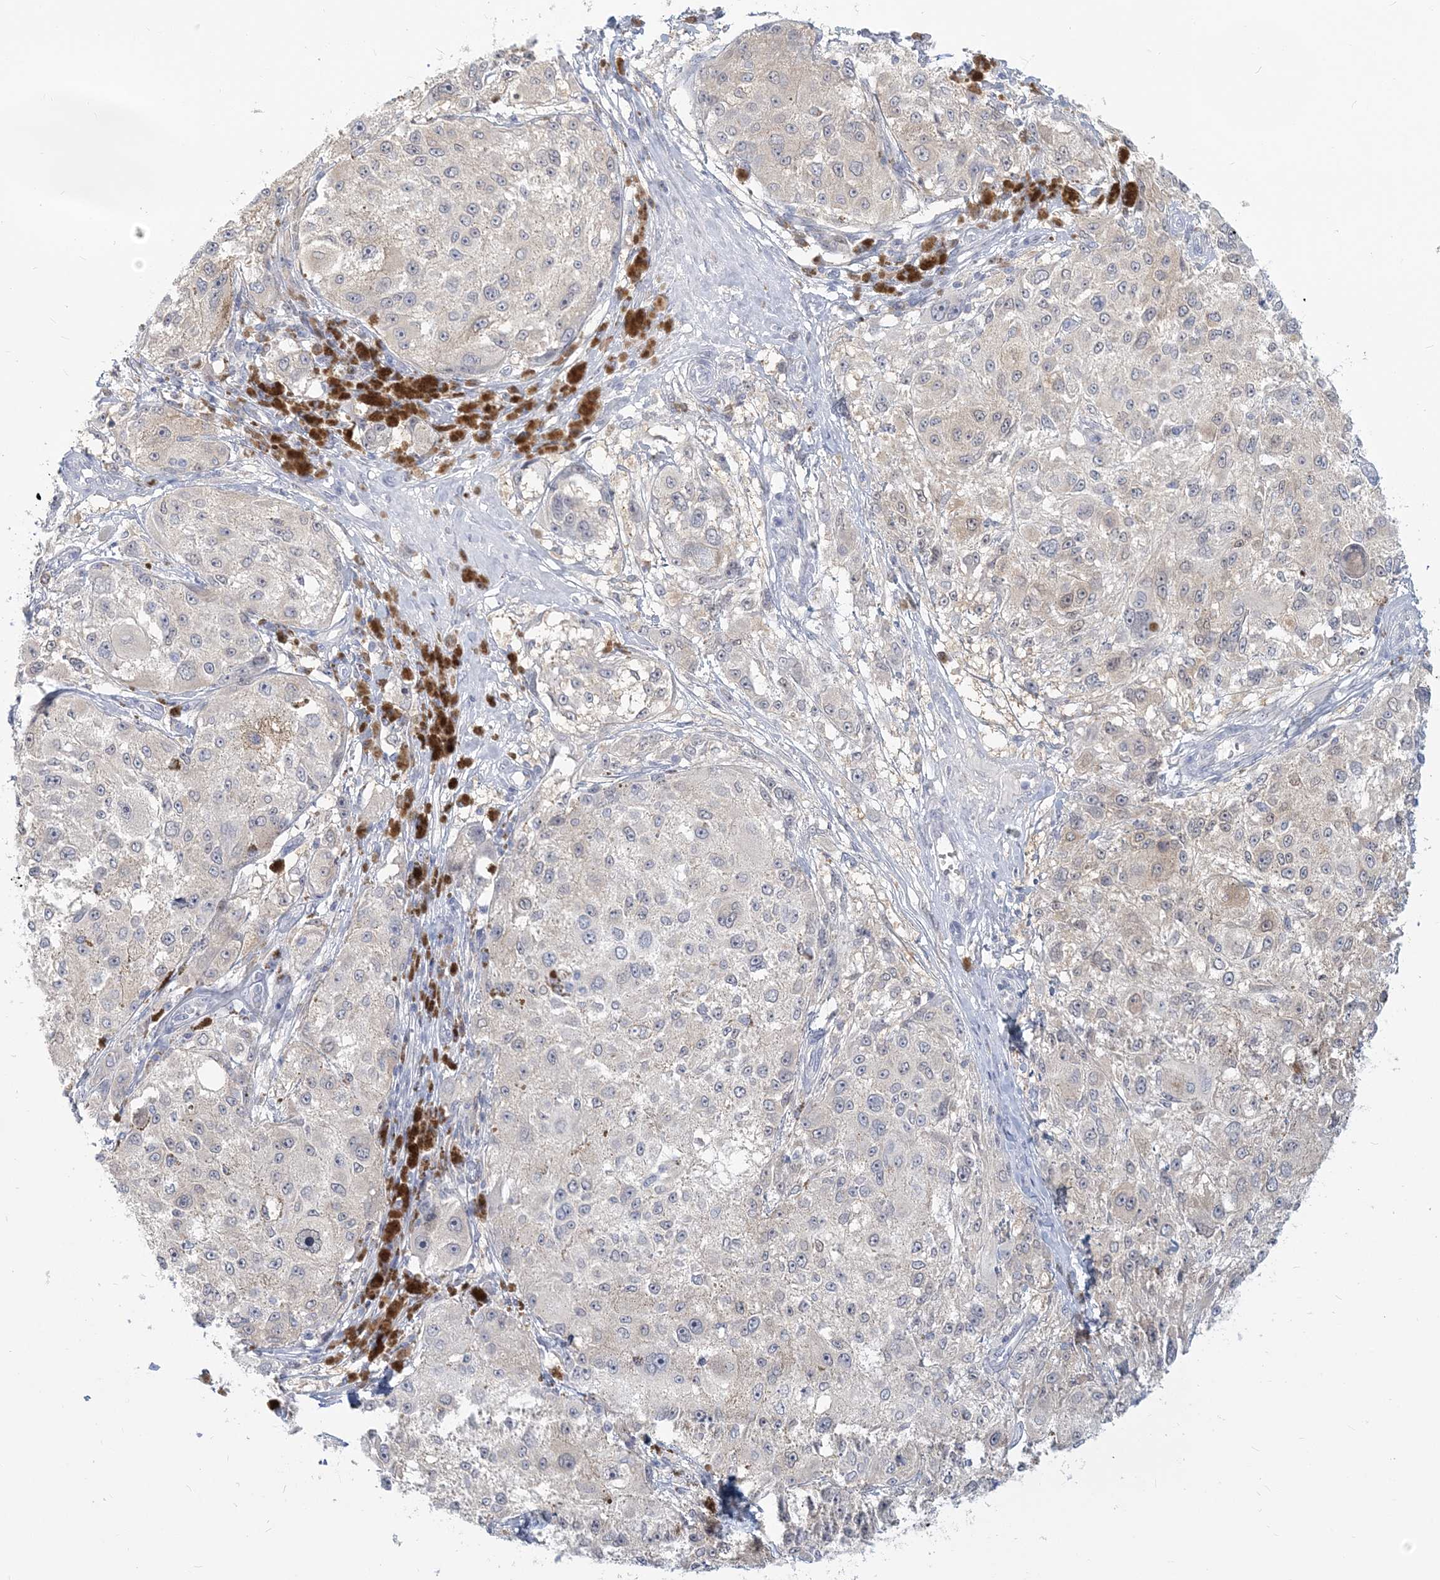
{"staining": {"intensity": "negative", "quantity": "none", "location": "none"}, "tissue": "melanoma", "cell_type": "Tumor cells", "image_type": "cancer", "snomed": [{"axis": "morphology", "description": "Necrosis, NOS"}, {"axis": "morphology", "description": "Malignant melanoma, NOS"}, {"axis": "topography", "description": "Skin"}], "caption": "Human melanoma stained for a protein using immunohistochemistry (IHC) reveals no positivity in tumor cells.", "gene": "GMPPA", "patient": {"sex": "female", "age": 87}}